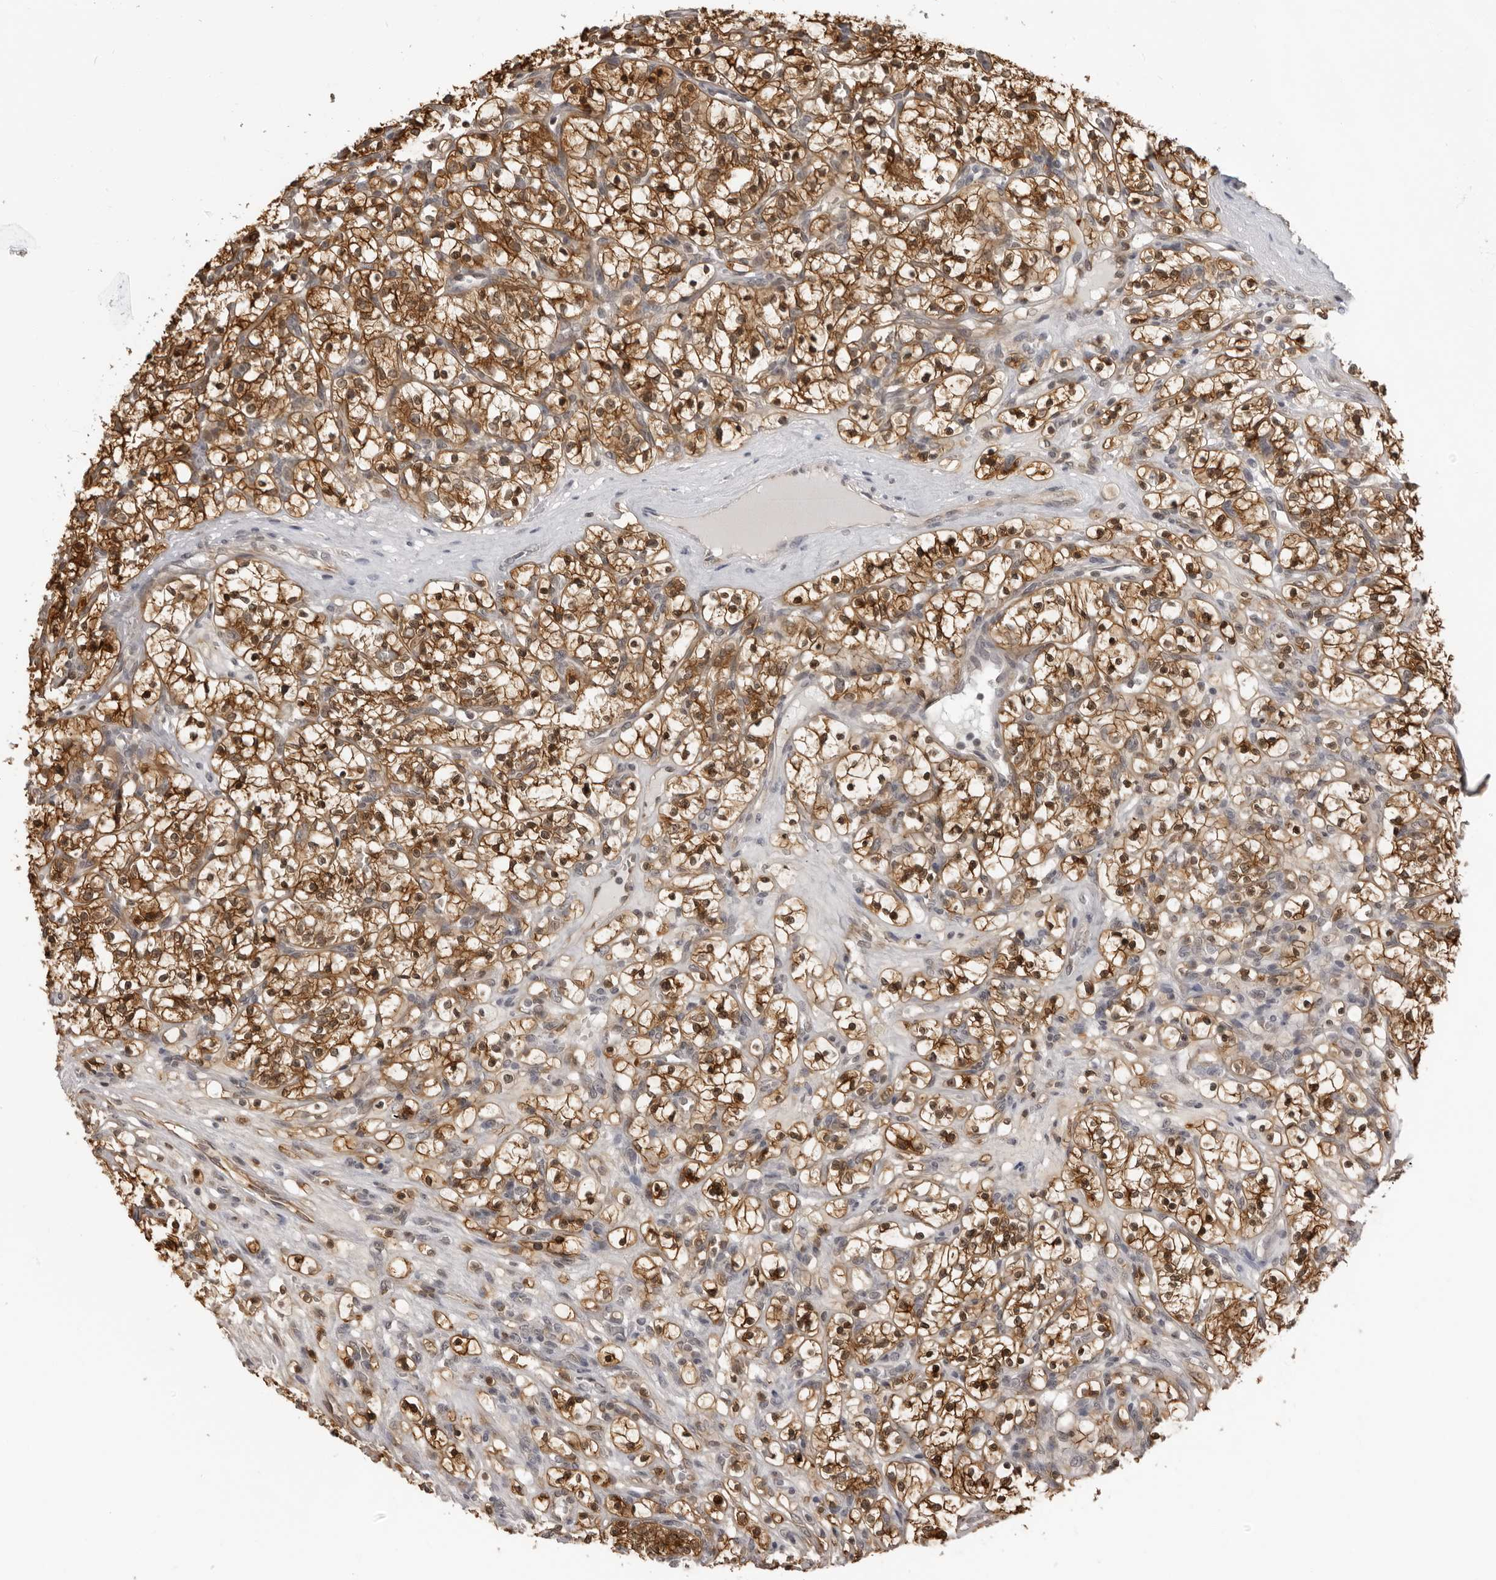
{"staining": {"intensity": "moderate", "quantity": ">75%", "location": "cytoplasmic/membranous,nuclear"}, "tissue": "renal cancer", "cell_type": "Tumor cells", "image_type": "cancer", "snomed": [{"axis": "morphology", "description": "Adenocarcinoma, NOS"}, {"axis": "topography", "description": "Kidney"}], "caption": "Renal adenocarcinoma stained for a protein (brown) shows moderate cytoplasmic/membranous and nuclear positive staining in about >75% of tumor cells.", "gene": "MRPS15", "patient": {"sex": "female", "age": 57}}